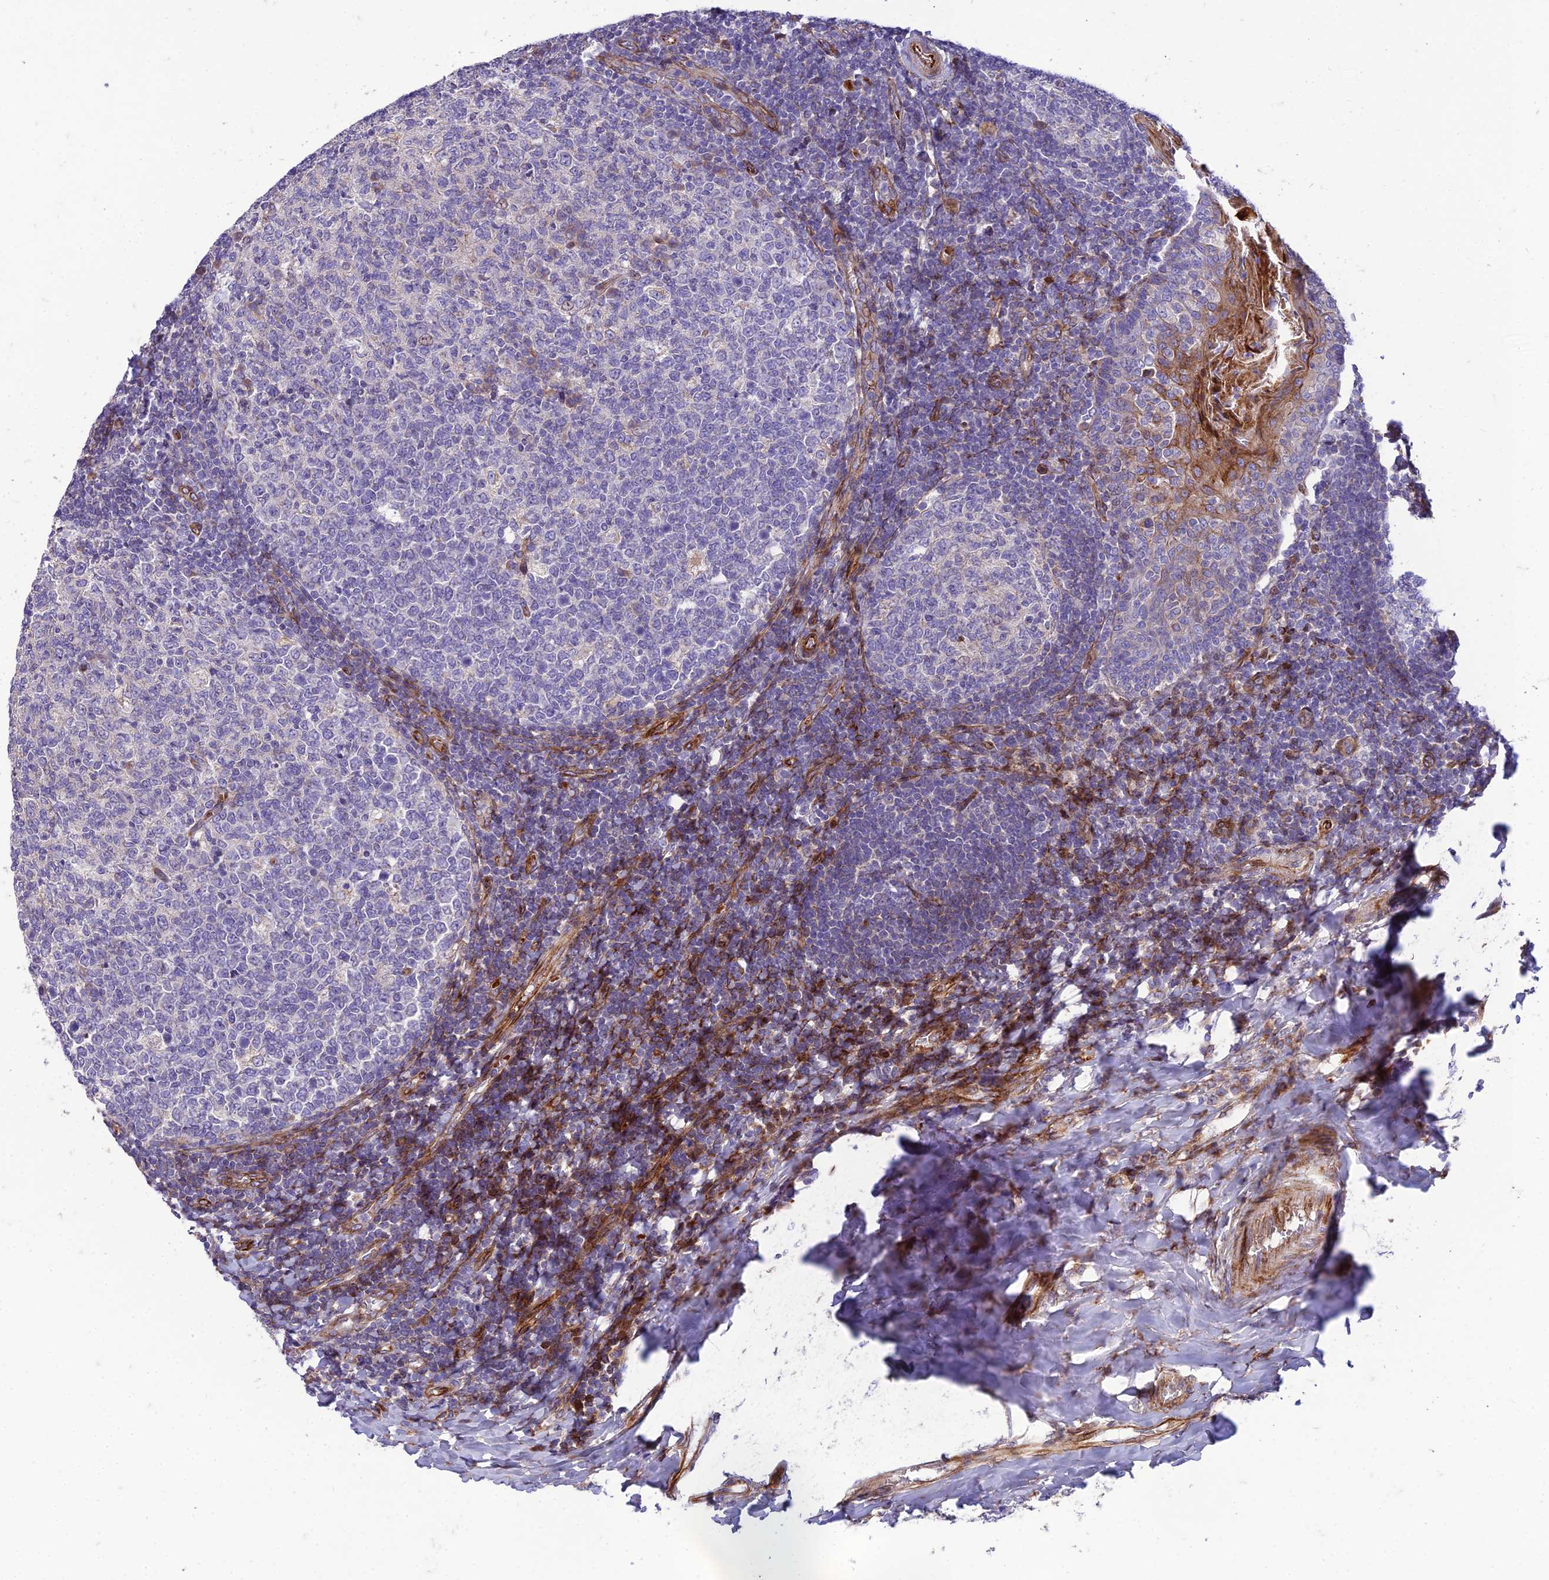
{"staining": {"intensity": "negative", "quantity": "none", "location": "none"}, "tissue": "tonsil", "cell_type": "Germinal center cells", "image_type": "normal", "snomed": [{"axis": "morphology", "description": "Normal tissue, NOS"}, {"axis": "topography", "description": "Tonsil"}], "caption": "A high-resolution image shows immunohistochemistry (IHC) staining of unremarkable tonsil, which demonstrates no significant staining in germinal center cells. The staining was performed using DAB (3,3'-diaminobenzidine) to visualize the protein expression in brown, while the nuclei were stained in blue with hematoxylin (Magnification: 20x).", "gene": "SEL1L3", "patient": {"sex": "female", "age": 19}}